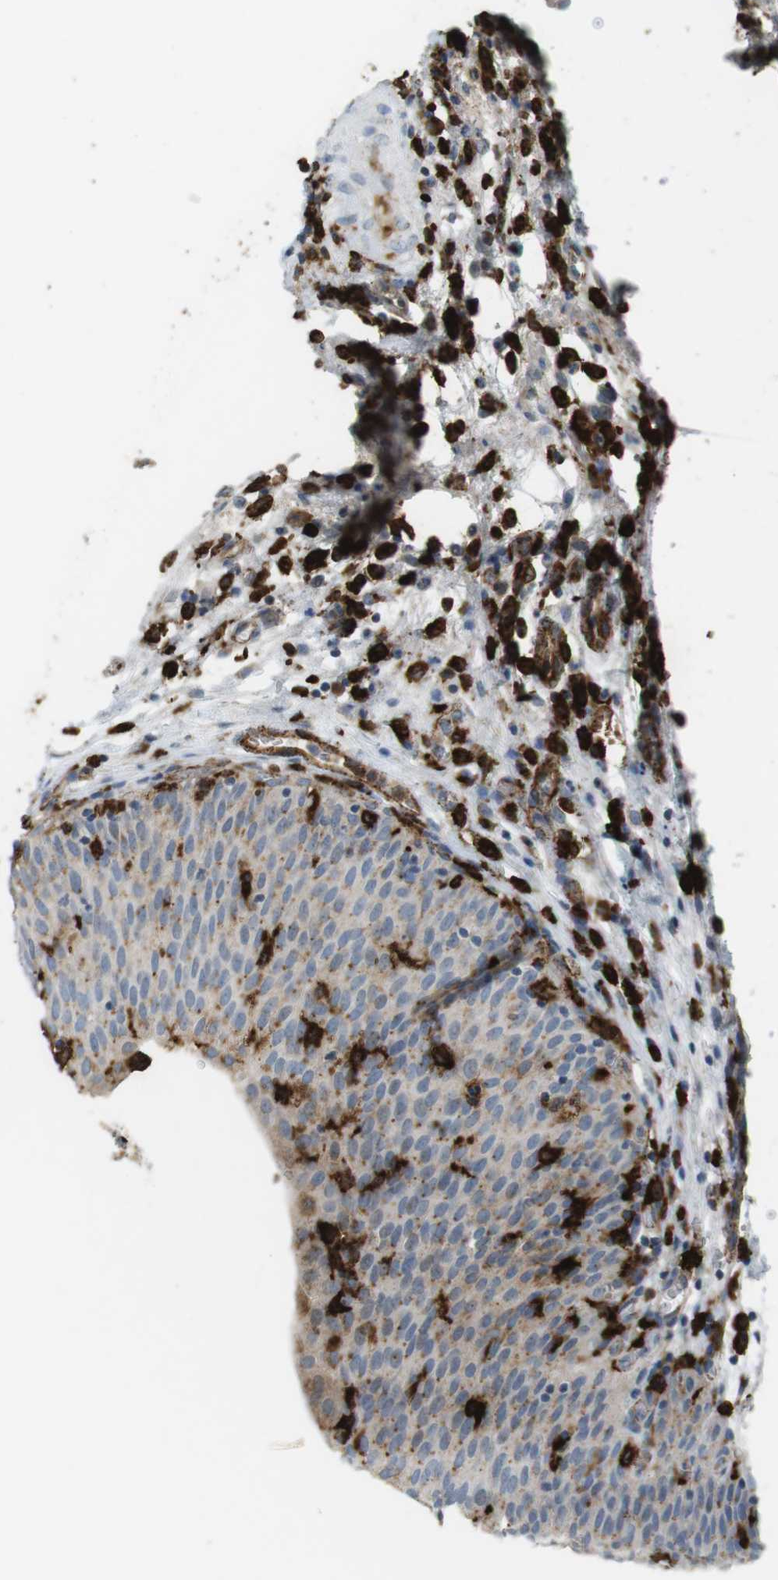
{"staining": {"intensity": "weak", "quantity": "<25%", "location": "cytoplasmic/membranous"}, "tissue": "urinary bladder", "cell_type": "Urothelial cells", "image_type": "normal", "snomed": [{"axis": "morphology", "description": "Normal tissue, NOS"}, {"axis": "morphology", "description": "Dysplasia, NOS"}, {"axis": "topography", "description": "Urinary bladder"}], "caption": "Immunohistochemical staining of benign urinary bladder shows no significant positivity in urothelial cells.", "gene": "HLA", "patient": {"sex": "male", "age": 35}}